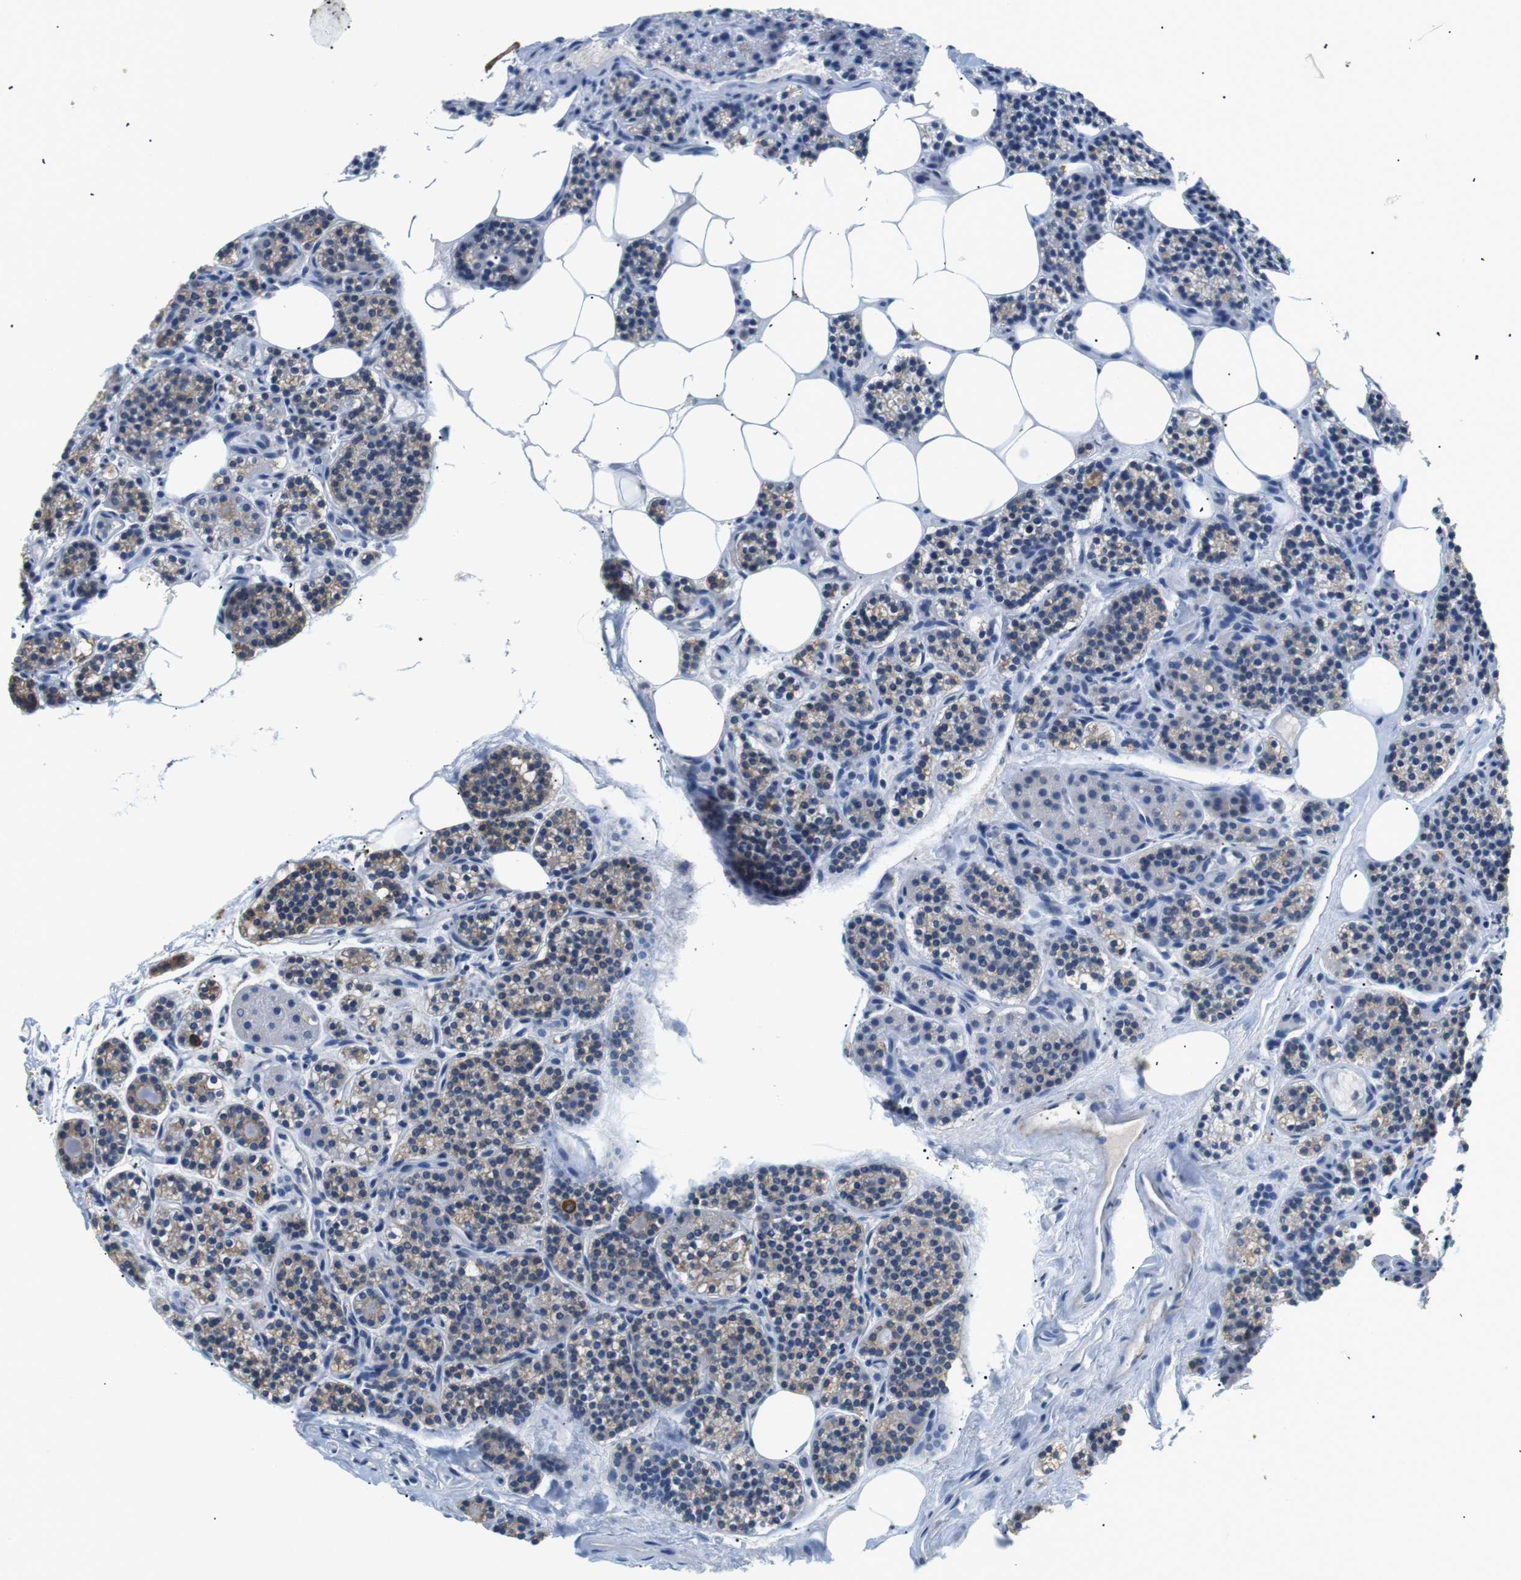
{"staining": {"intensity": "moderate", "quantity": "<25%", "location": "cytoplasmic/membranous"}, "tissue": "parathyroid gland", "cell_type": "Glandular cells", "image_type": "normal", "snomed": [{"axis": "morphology", "description": "Normal tissue, NOS"}, {"axis": "morphology", "description": "Adenoma, NOS"}, {"axis": "topography", "description": "Parathyroid gland"}], "caption": "IHC (DAB (3,3'-diaminobenzidine)) staining of benign parathyroid gland reveals moderate cytoplasmic/membranous protein staining in approximately <25% of glandular cells.", "gene": "UNC5CL", "patient": {"sex": "female", "age": 74}}